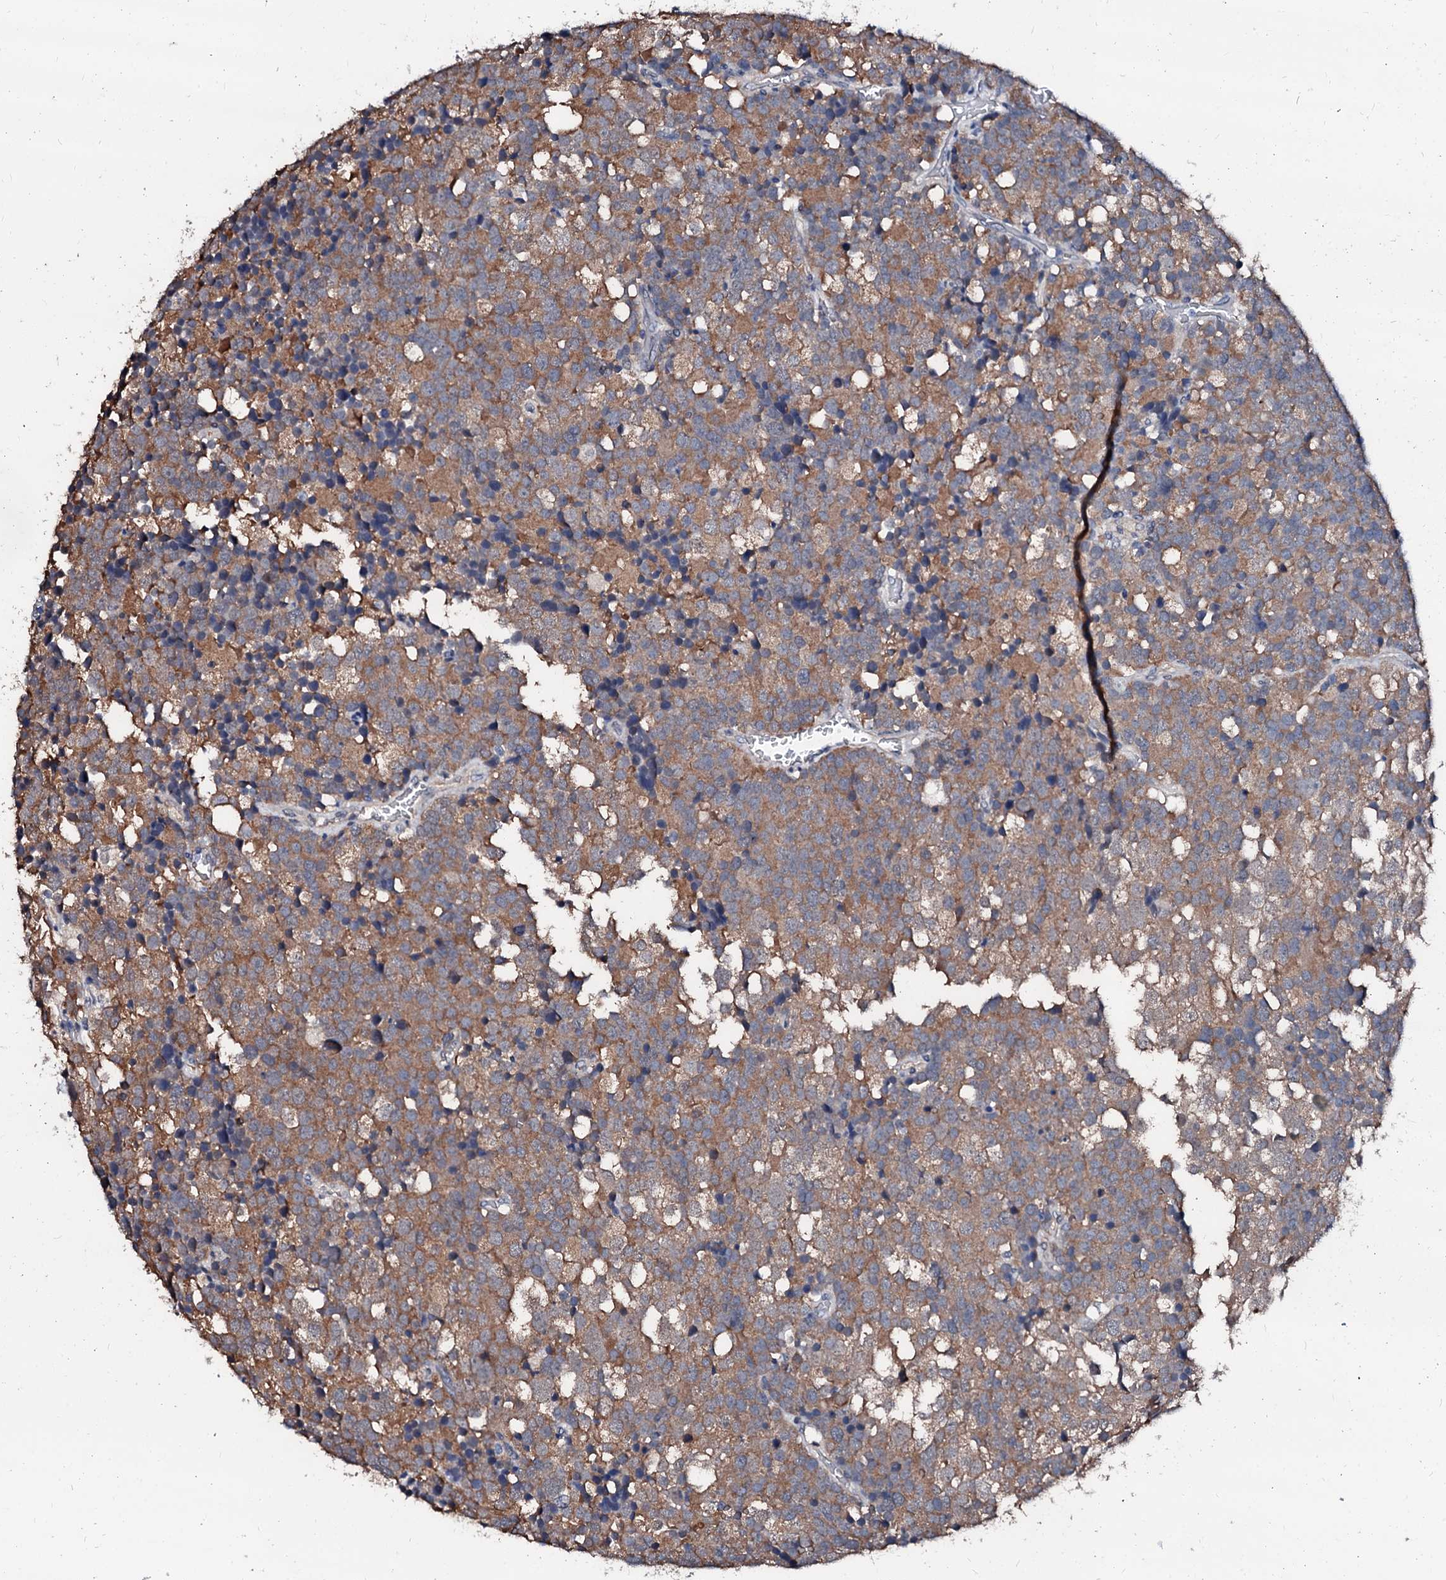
{"staining": {"intensity": "moderate", "quantity": ">75%", "location": "cytoplasmic/membranous"}, "tissue": "testis cancer", "cell_type": "Tumor cells", "image_type": "cancer", "snomed": [{"axis": "morphology", "description": "Seminoma, NOS"}, {"axis": "topography", "description": "Testis"}], "caption": "About >75% of tumor cells in seminoma (testis) exhibit moderate cytoplasmic/membranous protein expression as visualized by brown immunohistochemical staining.", "gene": "CSN2", "patient": {"sex": "male", "age": 71}}